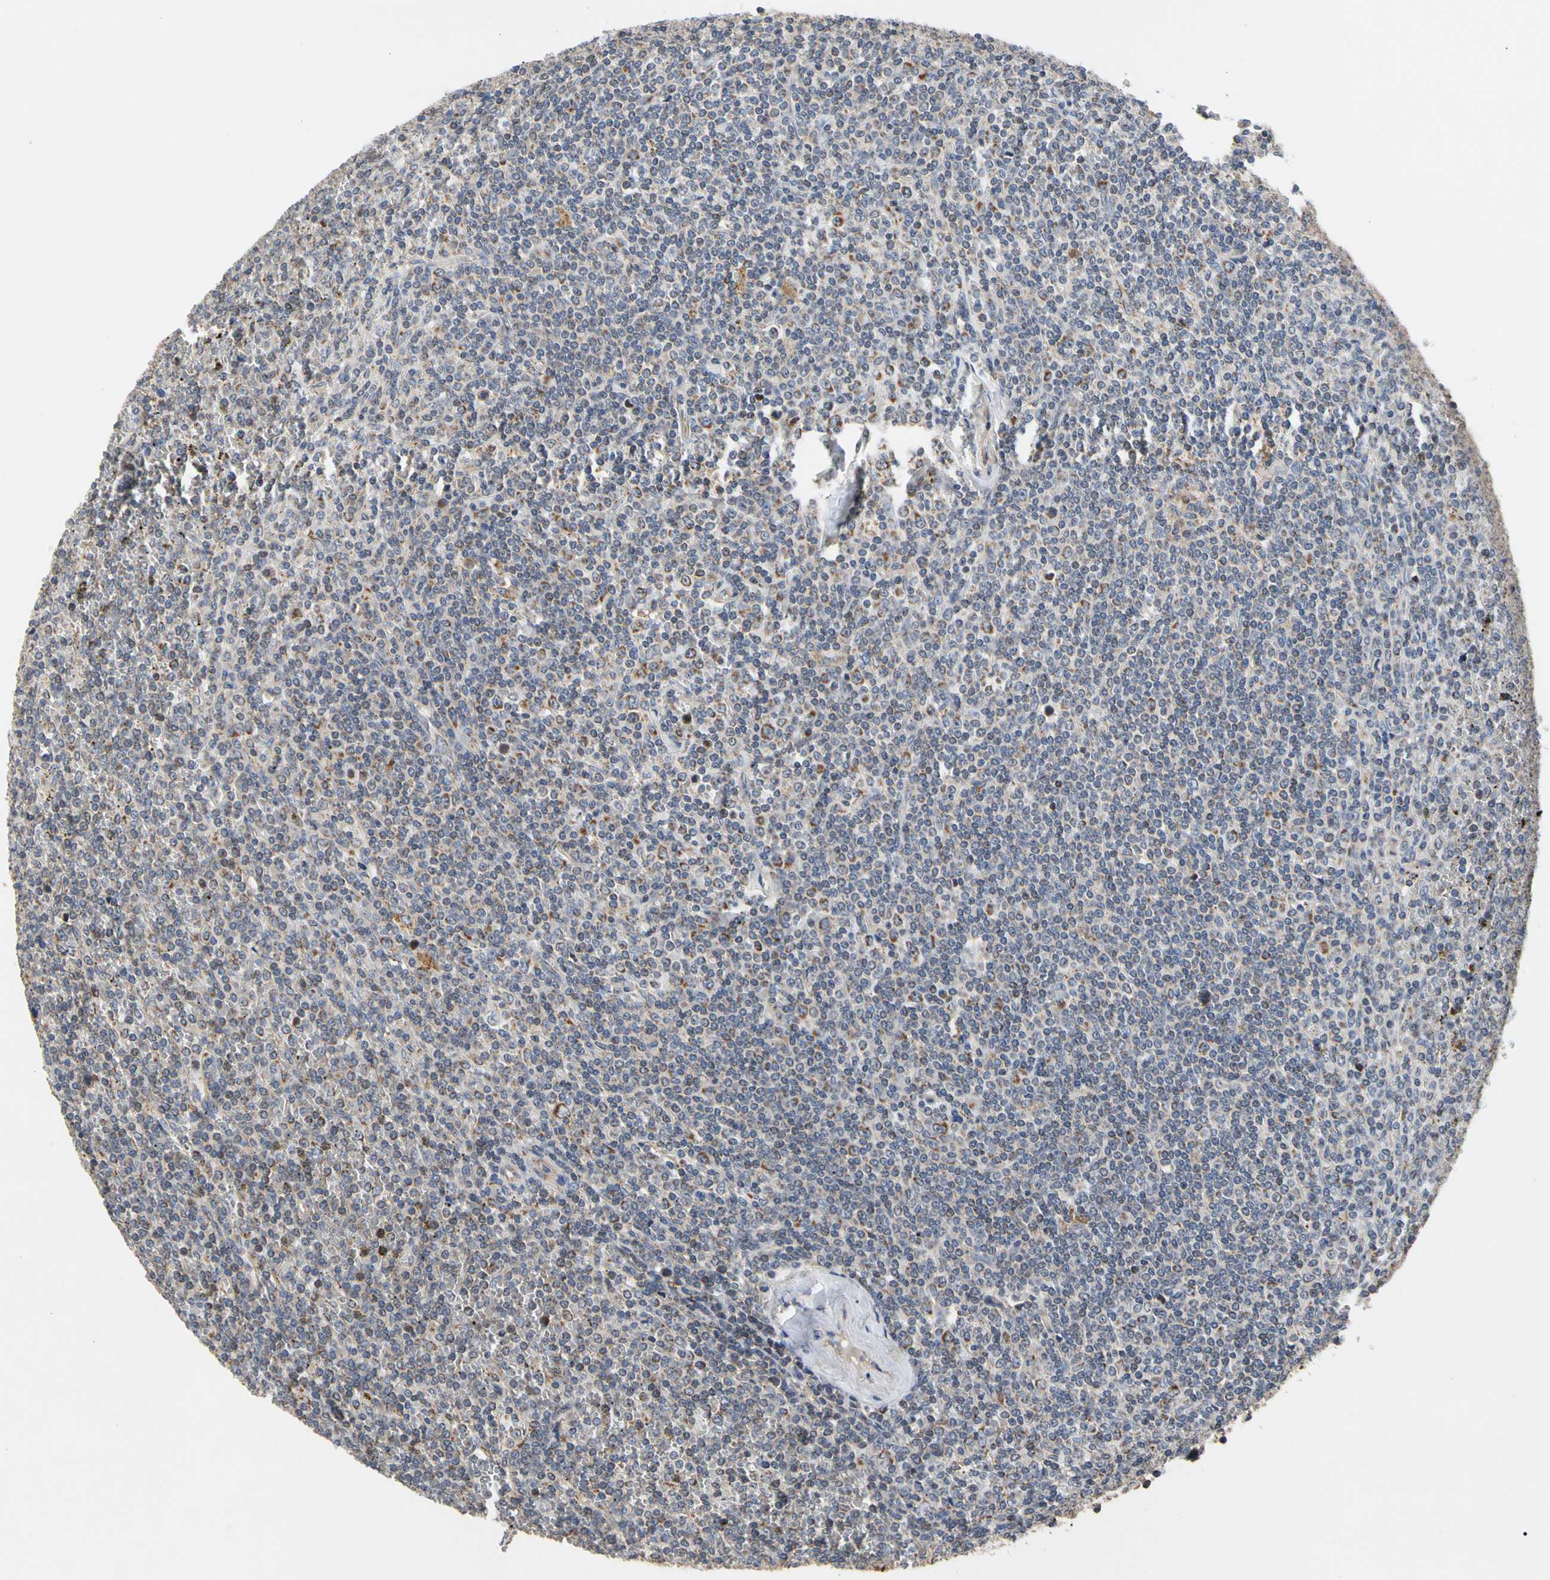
{"staining": {"intensity": "weak", "quantity": "<25%", "location": "cytoplasmic/membranous"}, "tissue": "lymphoma", "cell_type": "Tumor cells", "image_type": "cancer", "snomed": [{"axis": "morphology", "description": "Malignant lymphoma, non-Hodgkin's type, Low grade"}, {"axis": "topography", "description": "Spleen"}], "caption": "This is an immunohistochemistry (IHC) image of human malignant lymphoma, non-Hodgkin's type (low-grade). There is no staining in tumor cells.", "gene": "GPD2", "patient": {"sex": "female", "age": 19}}